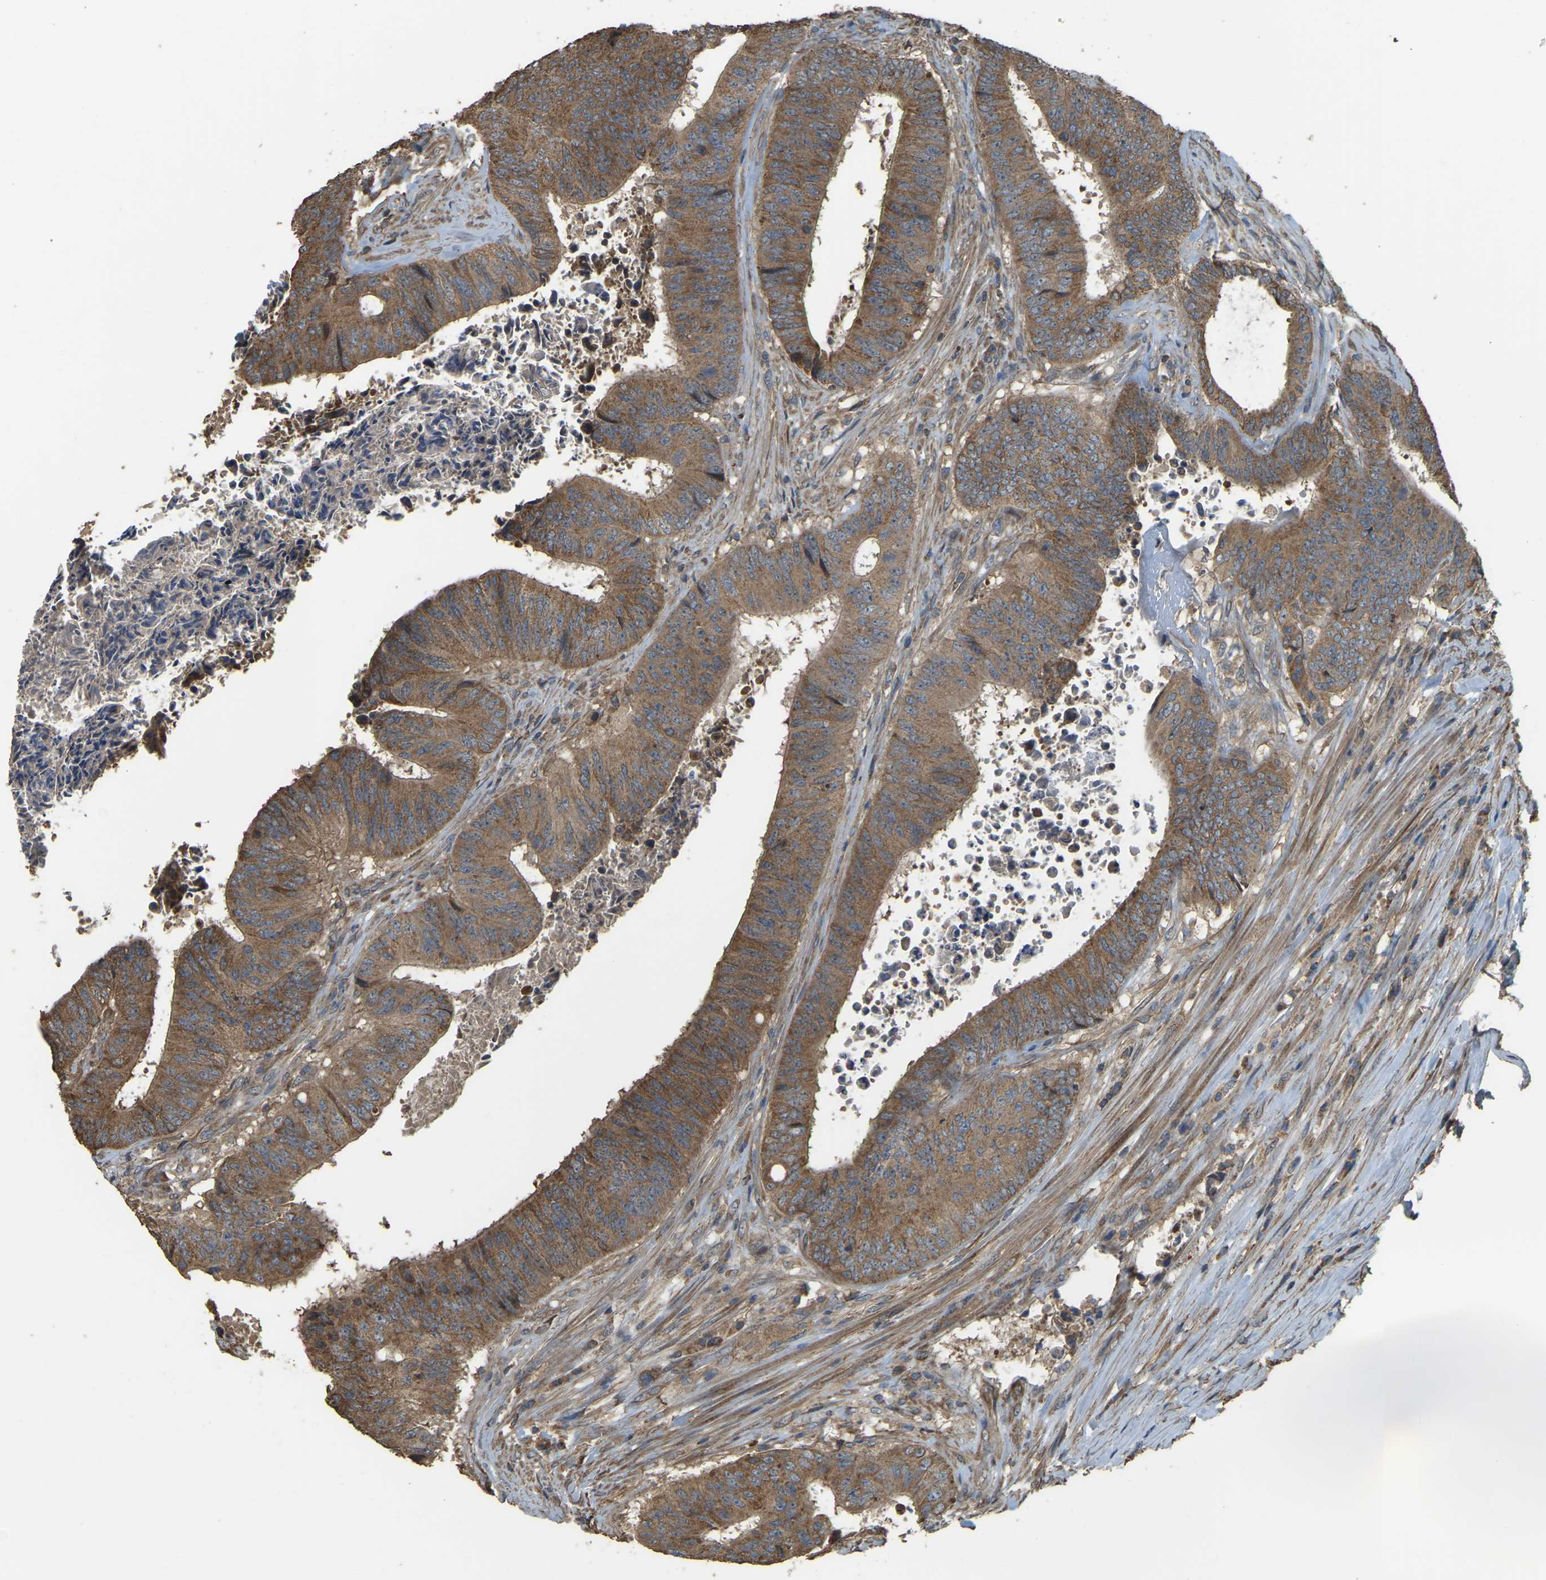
{"staining": {"intensity": "moderate", "quantity": ">75%", "location": "cytoplasmic/membranous"}, "tissue": "colorectal cancer", "cell_type": "Tumor cells", "image_type": "cancer", "snomed": [{"axis": "morphology", "description": "Adenocarcinoma, NOS"}, {"axis": "topography", "description": "Rectum"}], "caption": "Immunohistochemical staining of colorectal cancer shows moderate cytoplasmic/membranous protein staining in about >75% of tumor cells.", "gene": "GNG2", "patient": {"sex": "male", "age": 72}}